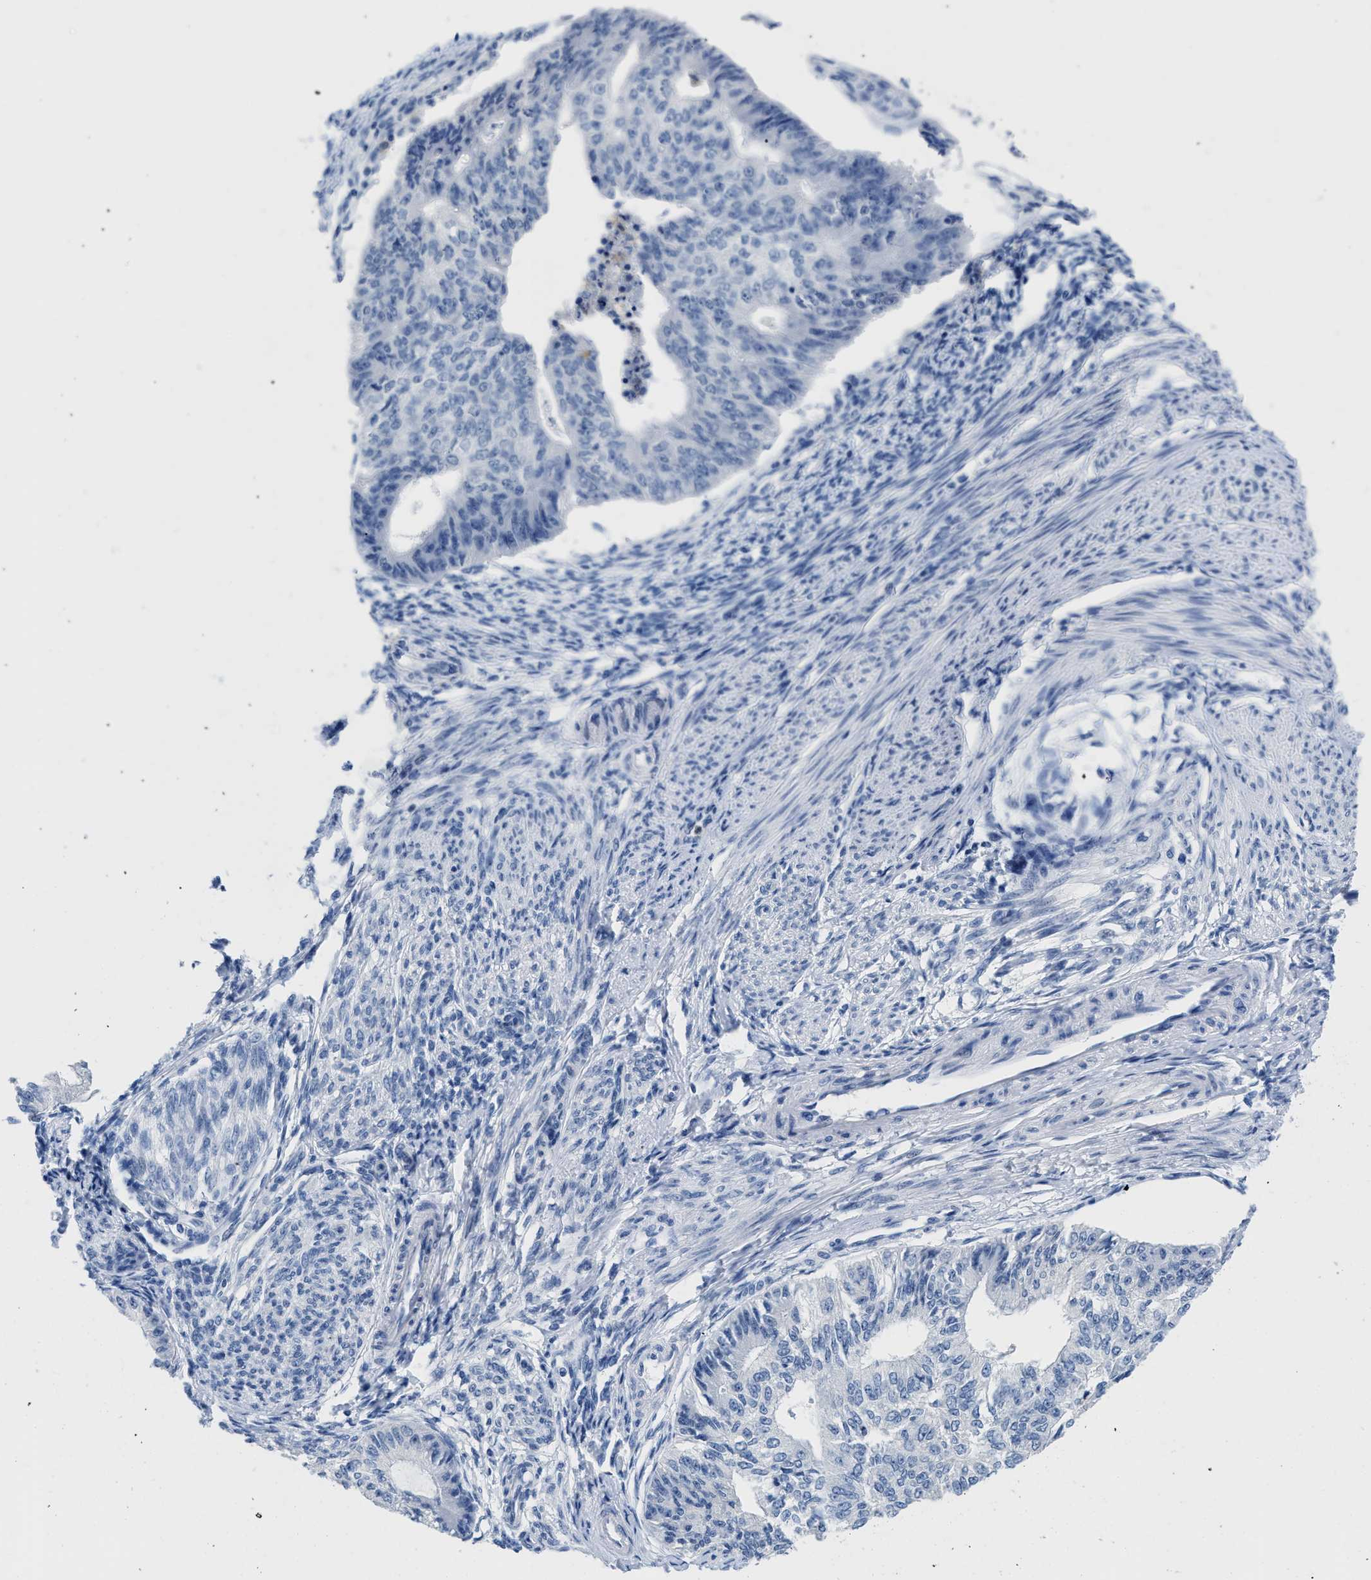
{"staining": {"intensity": "negative", "quantity": "none", "location": "none"}, "tissue": "endometrial cancer", "cell_type": "Tumor cells", "image_type": "cancer", "snomed": [{"axis": "morphology", "description": "Adenocarcinoma, NOS"}, {"axis": "topography", "description": "Endometrium"}], "caption": "Protein analysis of endometrial cancer shows no significant expression in tumor cells. (Brightfield microscopy of DAB (3,3'-diaminobenzidine) immunohistochemistry at high magnification).", "gene": "CR1", "patient": {"sex": "female", "age": 32}}